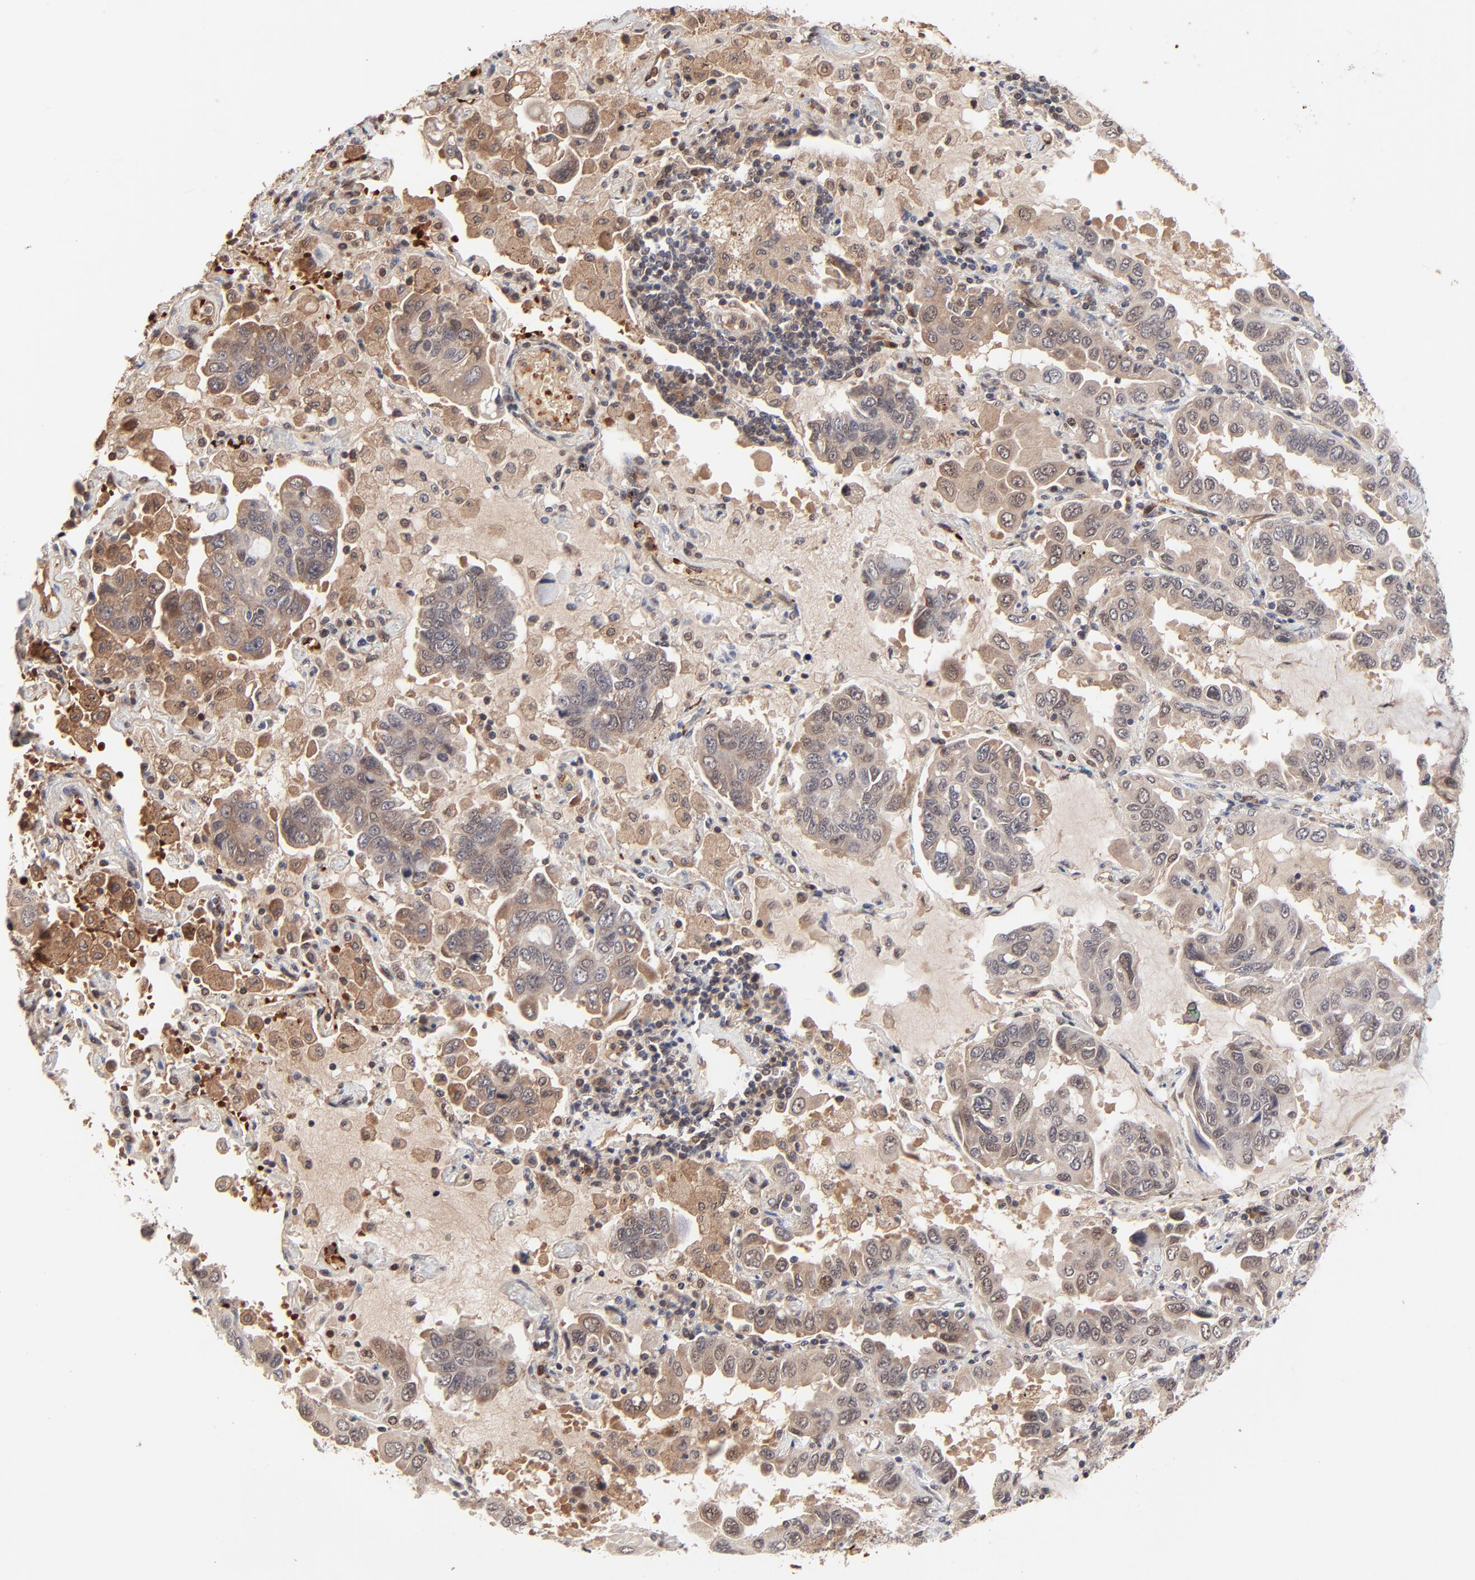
{"staining": {"intensity": "moderate", "quantity": "25%-75%", "location": "cytoplasmic/membranous"}, "tissue": "lung cancer", "cell_type": "Tumor cells", "image_type": "cancer", "snomed": [{"axis": "morphology", "description": "Adenocarcinoma, NOS"}, {"axis": "topography", "description": "Lung"}], "caption": "Approximately 25%-75% of tumor cells in lung cancer reveal moderate cytoplasmic/membranous protein positivity as visualized by brown immunohistochemical staining.", "gene": "CASP10", "patient": {"sex": "male", "age": 64}}